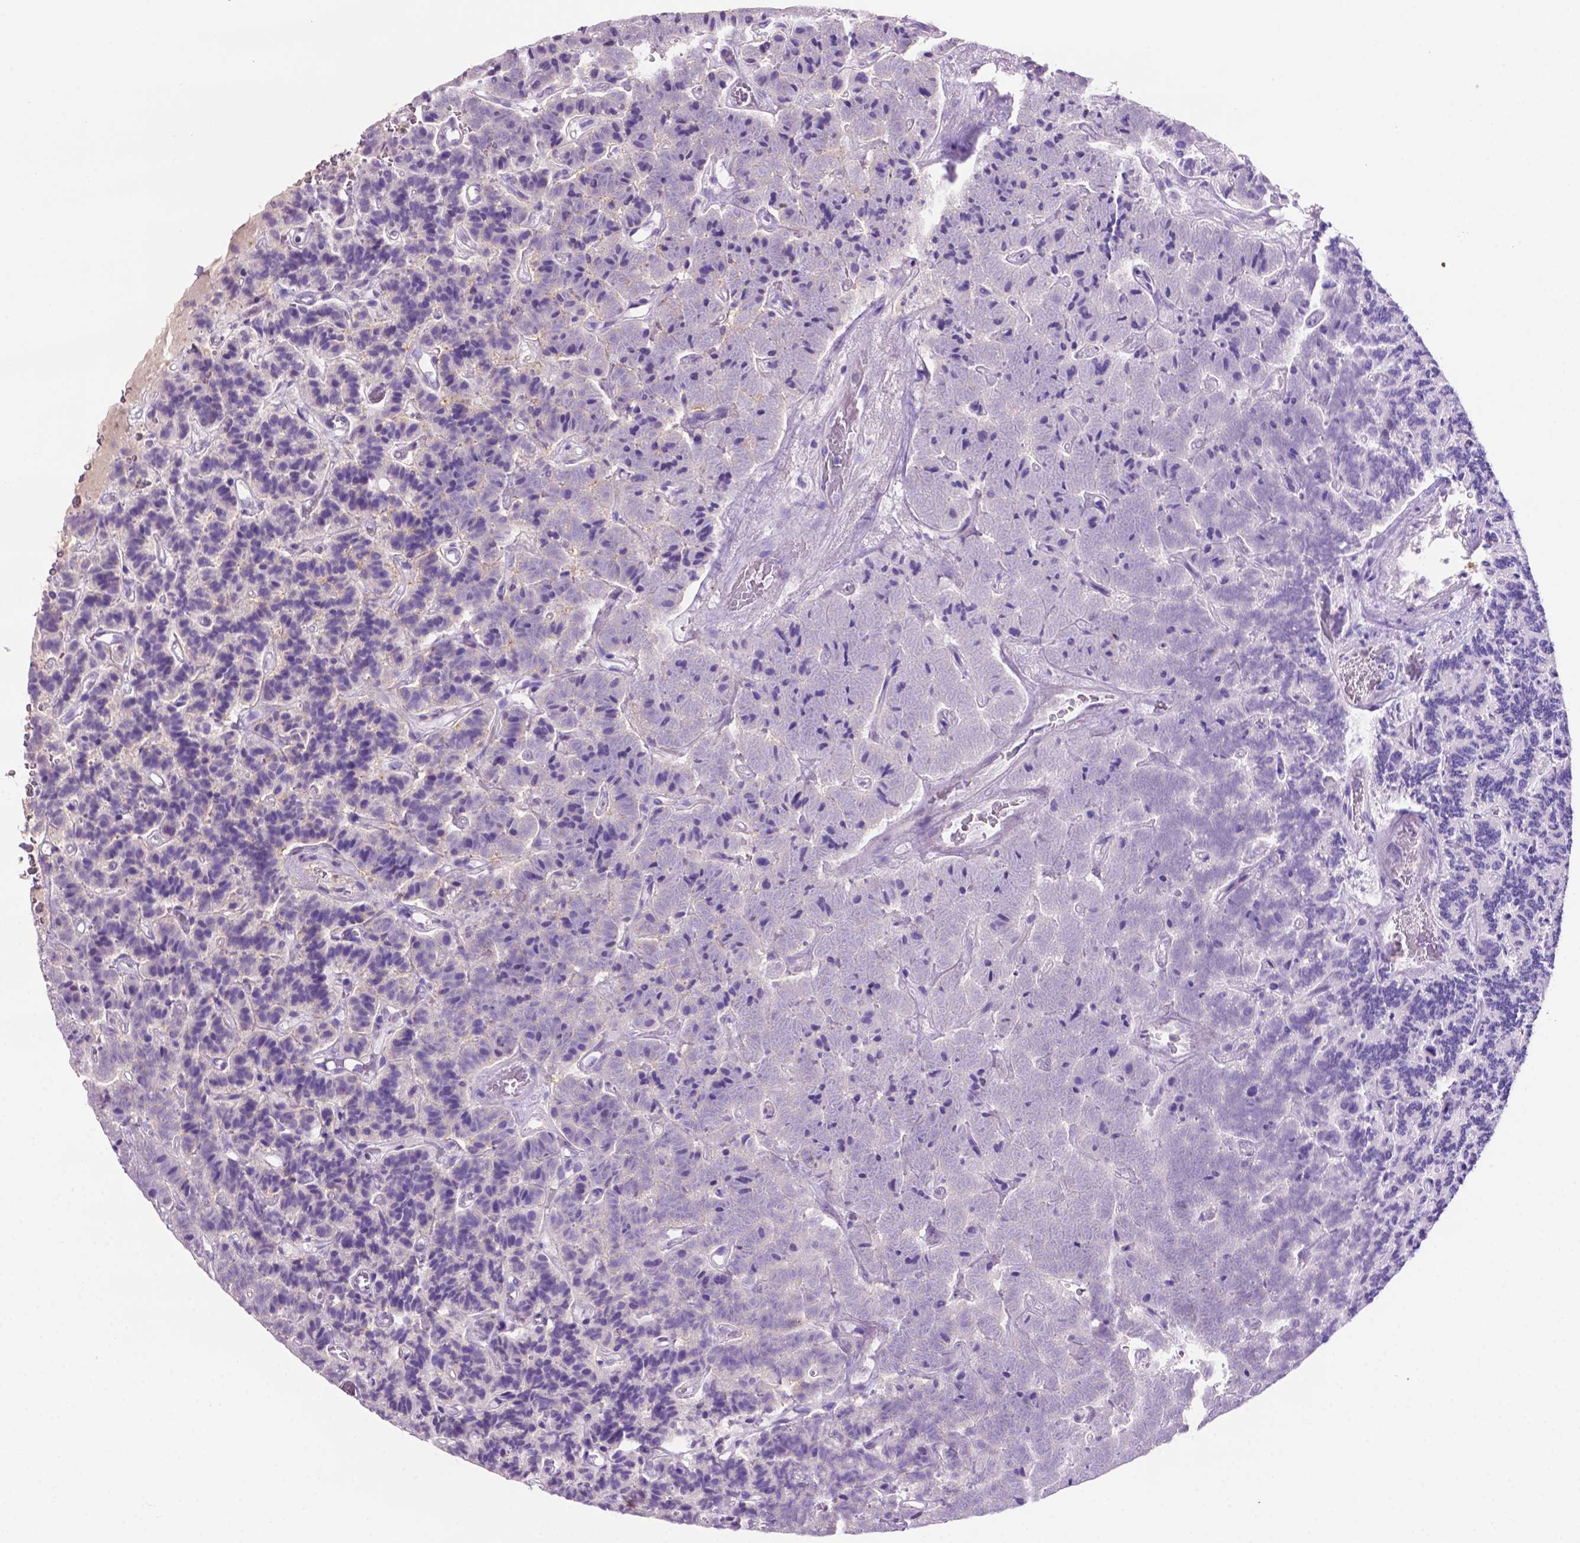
{"staining": {"intensity": "negative", "quantity": "none", "location": "none"}, "tissue": "carcinoid", "cell_type": "Tumor cells", "image_type": "cancer", "snomed": [{"axis": "morphology", "description": "Carcinoid, malignant, NOS"}, {"axis": "topography", "description": "Pancreas"}], "caption": "Human carcinoid stained for a protein using immunohistochemistry (IHC) shows no positivity in tumor cells.", "gene": "PRPS2", "patient": {"sex": "male", "age": 36}}